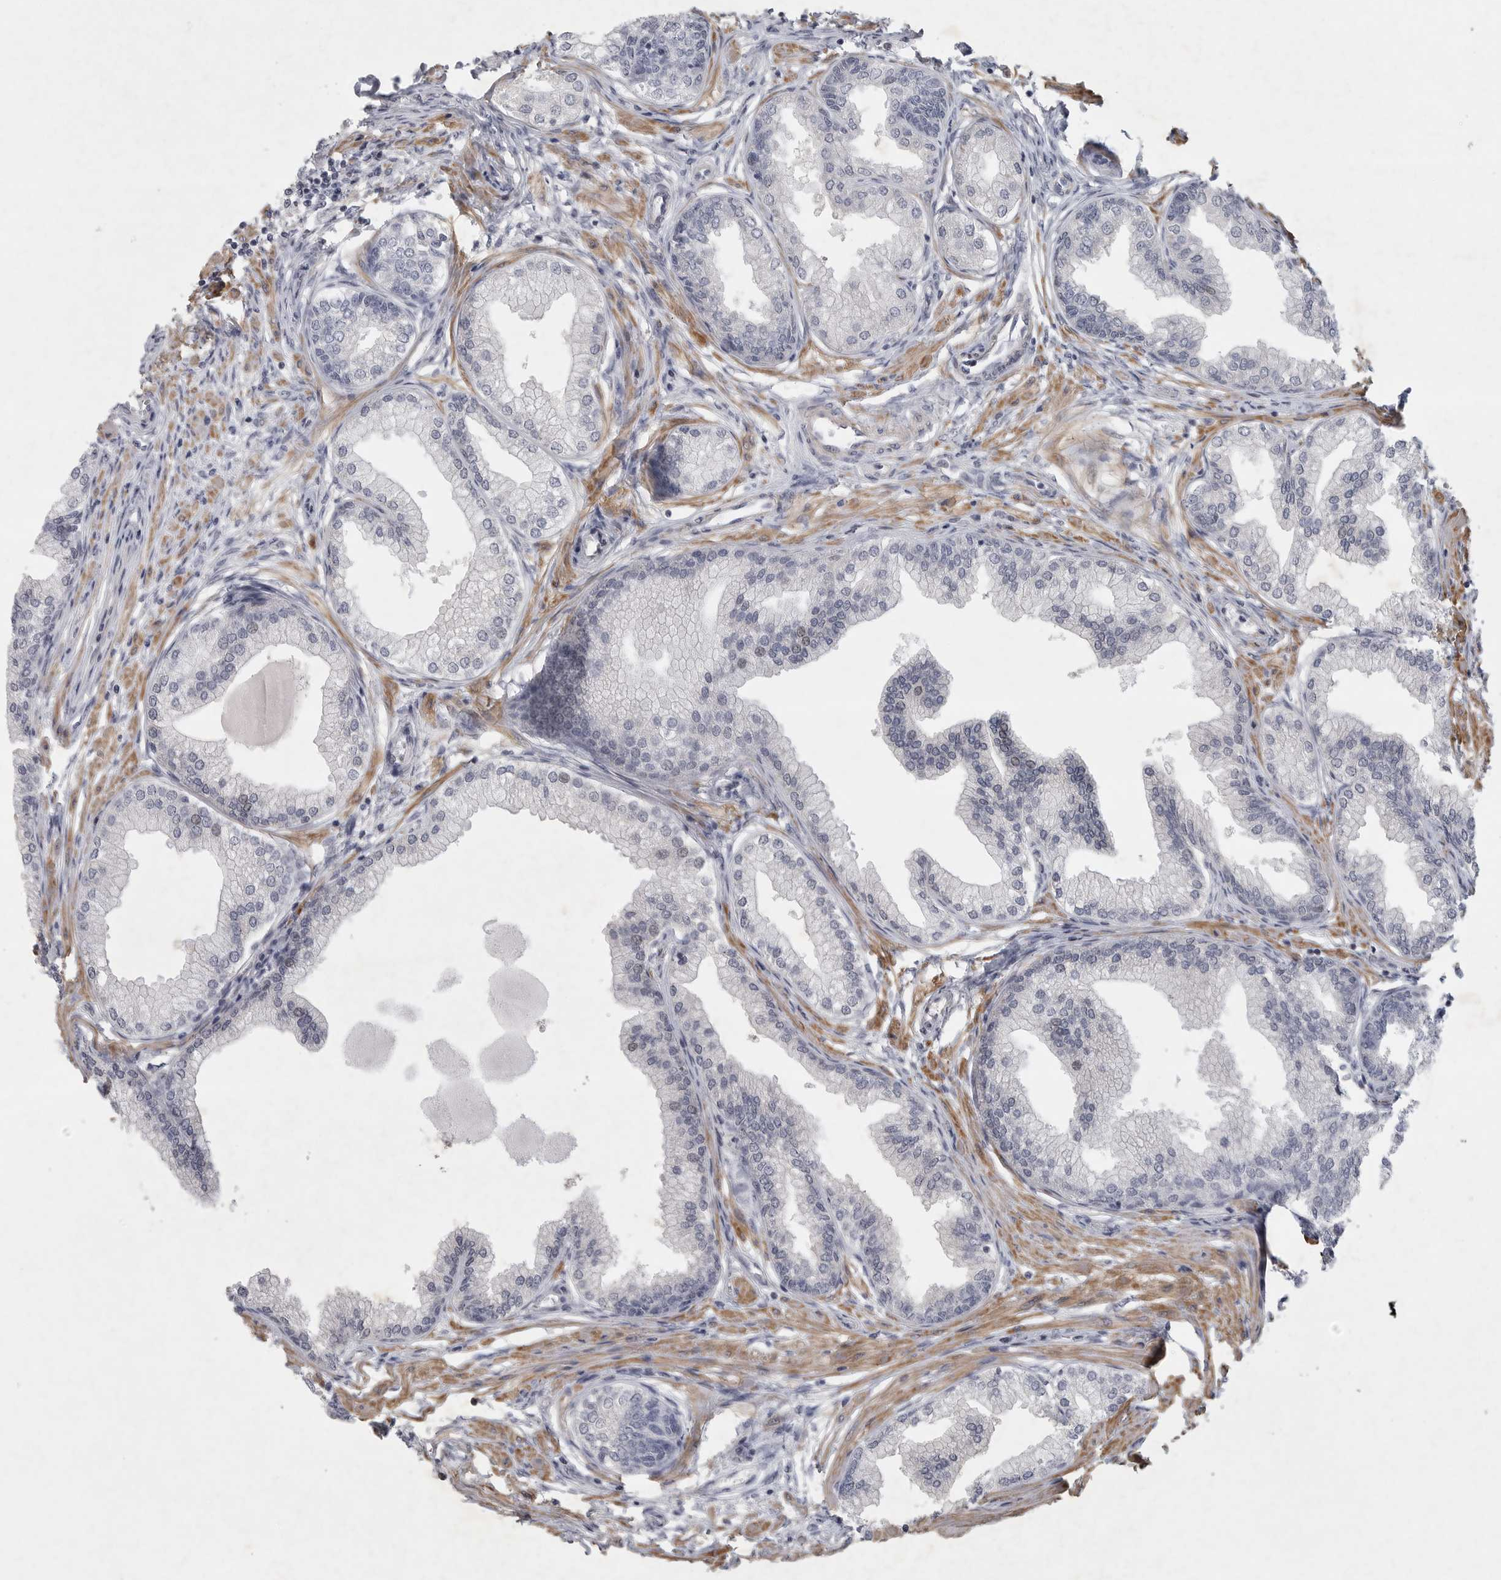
{"staining": {"intensity": "negative", "quantity": "none", "location": "none"}, "tissue": "prostate", "cell_type": "Glandular cells", "image_type": "normal", "snomed": [{"axis": "morphology", "description": "Normal tissue, NOS"}, {"axis": "morphology", "description": "Urothelial carcinoma, Low grade"}, {"axis": "topography", "description": "Urinary bladder"}, {"axis": "topography", "description": "Prostate"}], "caption": "Immunohistochemistry photomicrograph of unremarkable human prostate stained for a protein (brown), which shows no expression in glandular cells.", "gene": "TNR", "patient": {"sex": "male", "age": 60}}